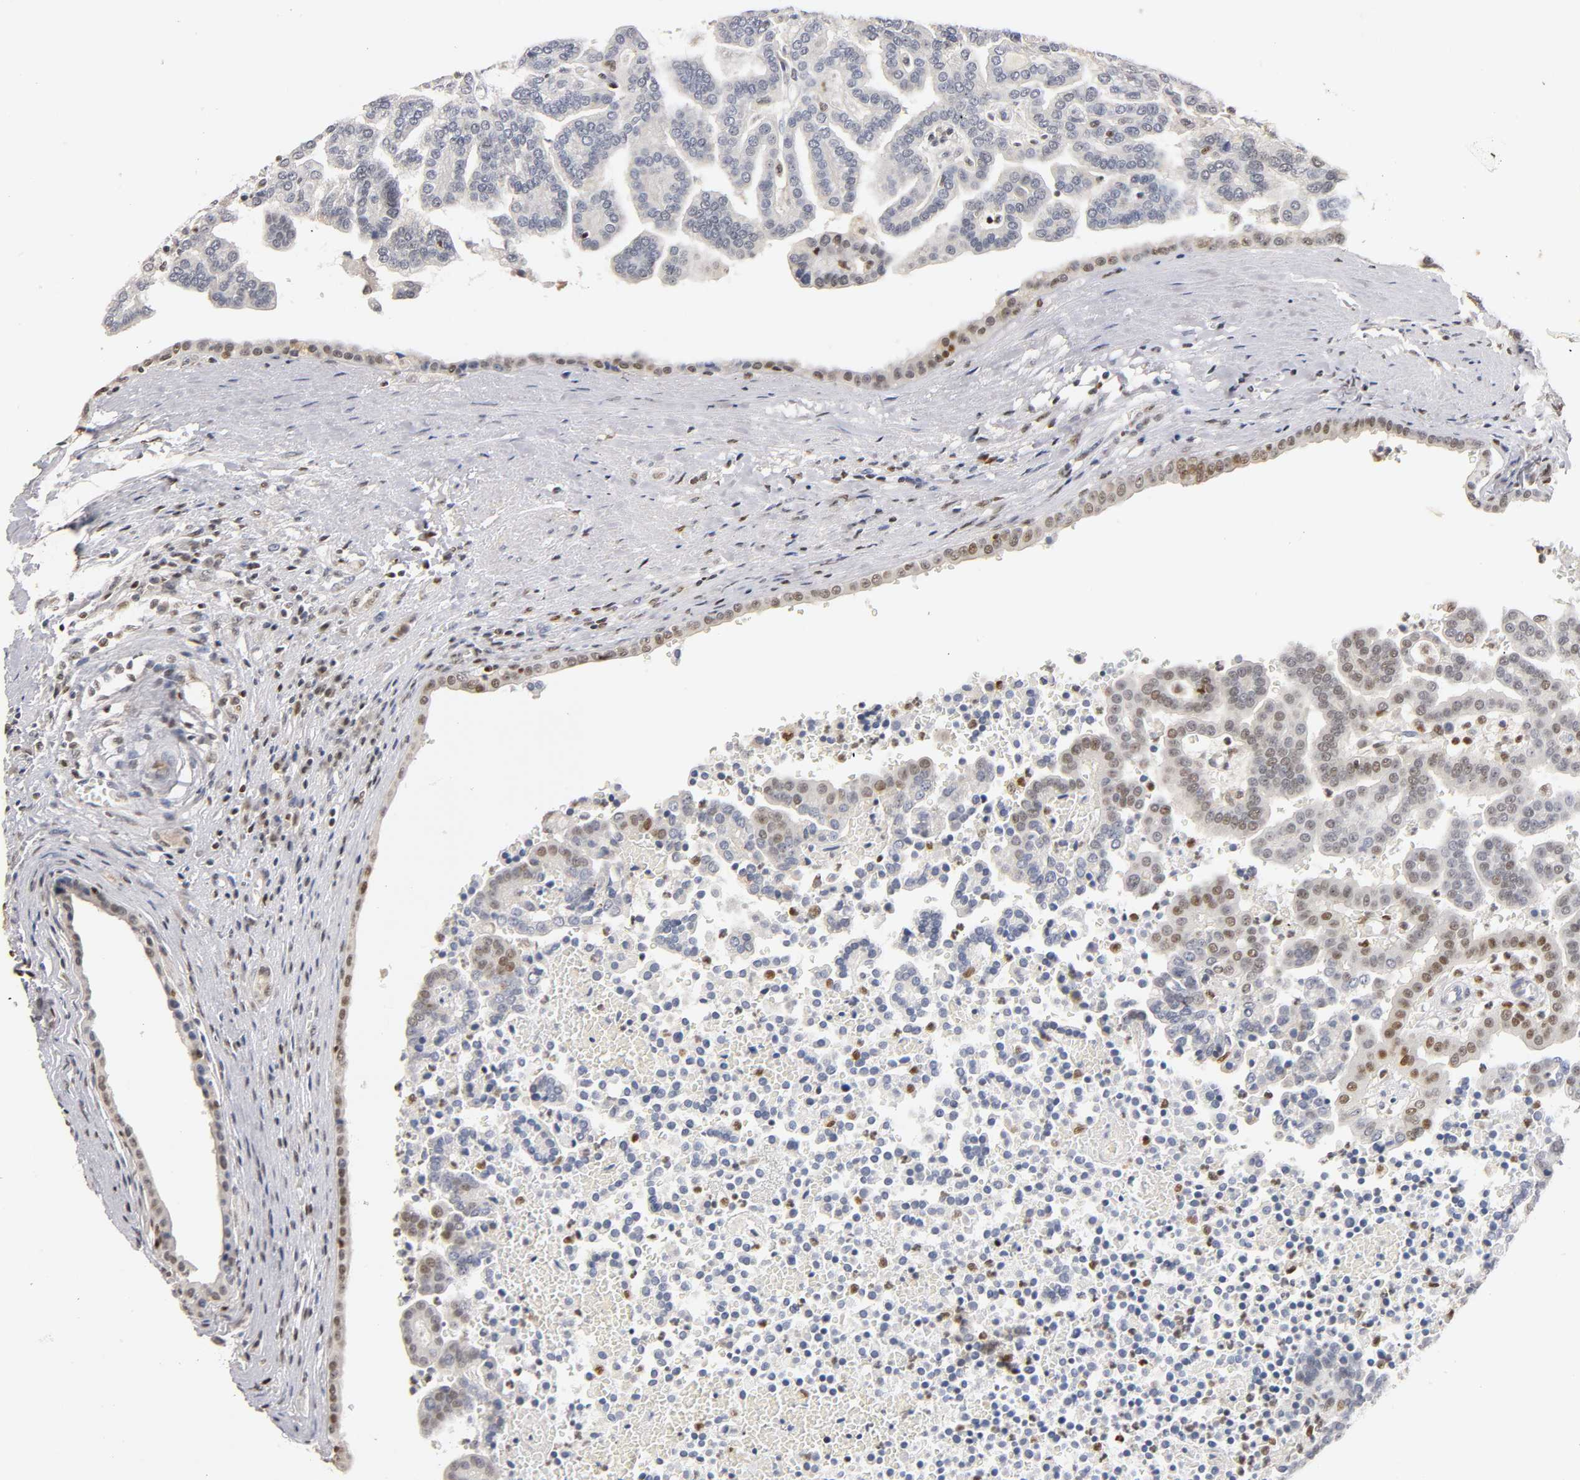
{"staining": {"intensity": "weak", "quantity": "25%-75%", "location": "nuclear"}, "tissue": "renal cancer", "cell_type": "Tumor cells", "image_type": "cancer", "snomed": [{"axis": "morphology", "description": "Adenocarcinoma, NOS"}, {"axis": "topography", "description": "Kidney"}], "caption": "Weak nuclear protein positivity is present in approximately 25%-75% of tumor cells in renal cancer.", "gene": "RUNX1", "patient": {"sex": "male", "age": 61}}